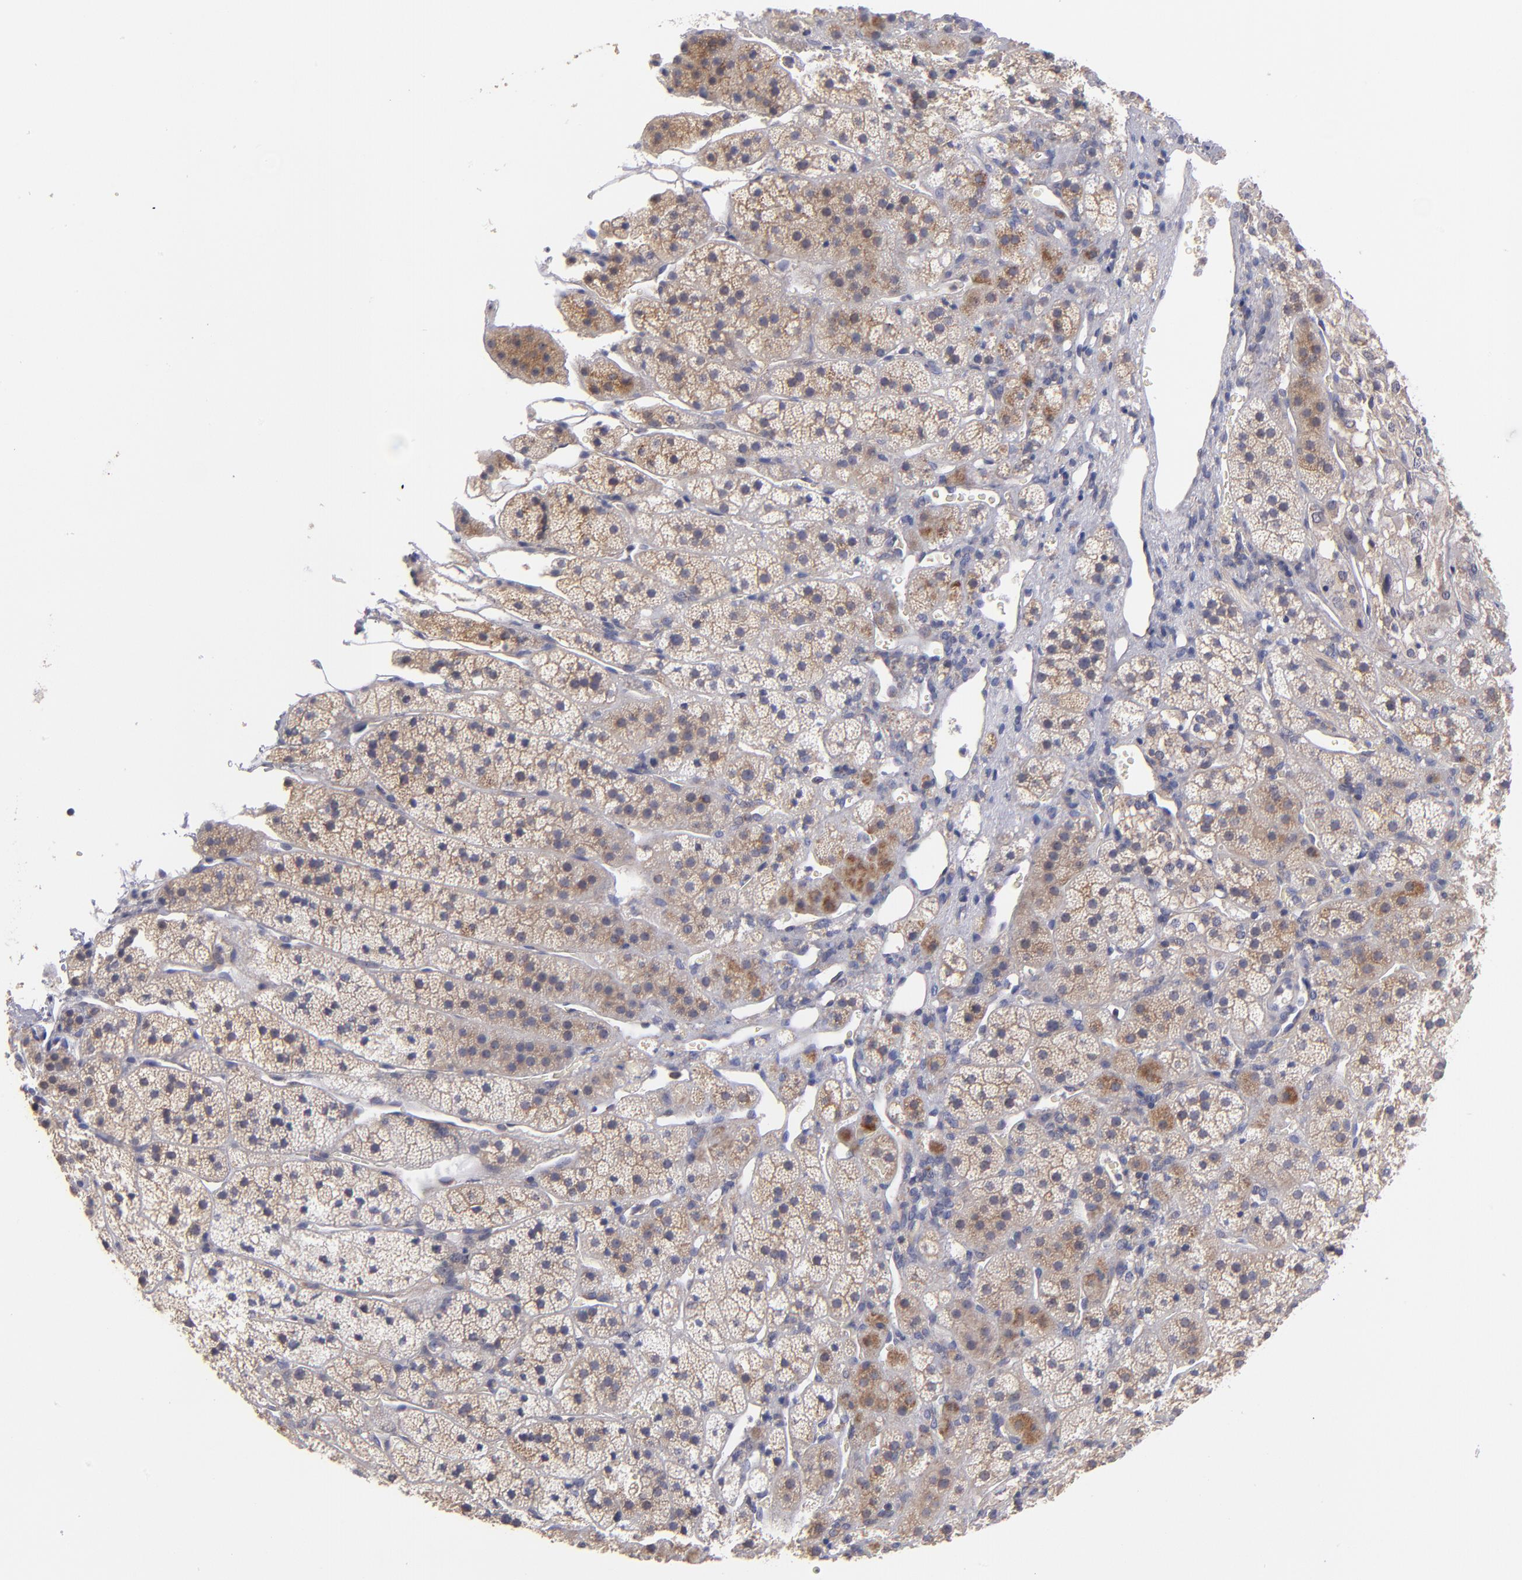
{"staining": {"intensity": "moderate", "quantity": "25%-75%", "location": "cytoplasmic/membranous"}, "tissue": "adrenal gland", "cell_type": "Glandular cells", "image_type": "normal", "snomed": [{"axis": "morphology", "description": "Normal tissue, NOS"}, {"axis": "topography", "description": "Adrenal gland"}], "caption": "A micrograph showing moderate cytoplasmic/membranous staining in about 25%-75% of glandular cells in unremarkable adrenal gland, as visualized by brown immunohistochemical staining.", "gene": "EIF3L", "patient": {"sex": "female", "age": 44}}